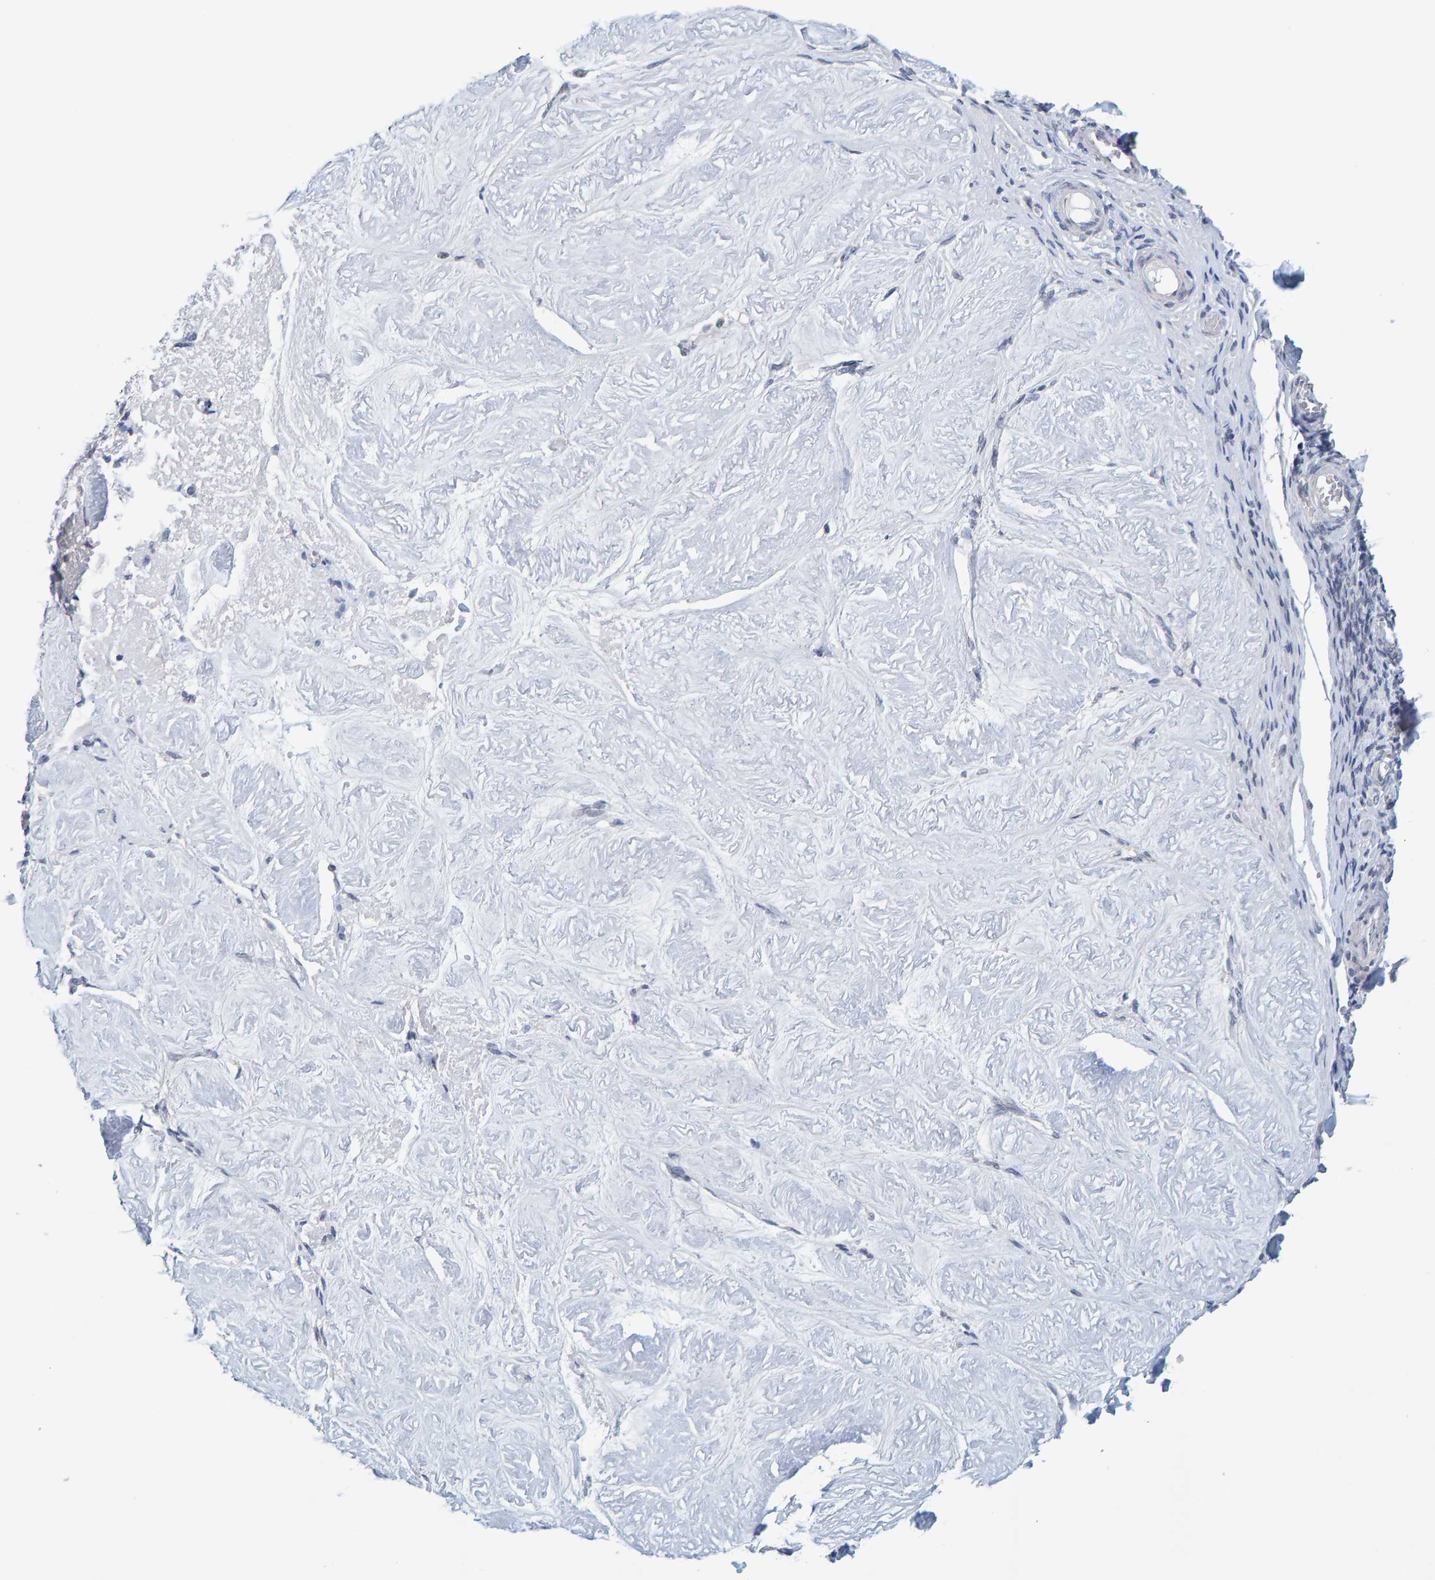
{"staining": {"intensity": "negative", "quantity": "none", "location": "none"}, "tissue": "adipose tissue", "cell_type": "Adipocytes", "image_type": "normal", "snomed": [{"axis": "morphology", "description": "Normal tissue, NOS"}, {"axis": "topography", "description": "Vascular tissue"}, {"axis": "topography", "description": "Fallopian tube"}, {"axis": "topography", "description": "Ovary"}], "caption": "Adipocytes are negative for brown protein staining in unremarkable adipose tissue. (Immunohistochemistry, brightfield microscopy, high magnification).", "gene": "USP43", "patient": {"sex": "female", "age": 67}}